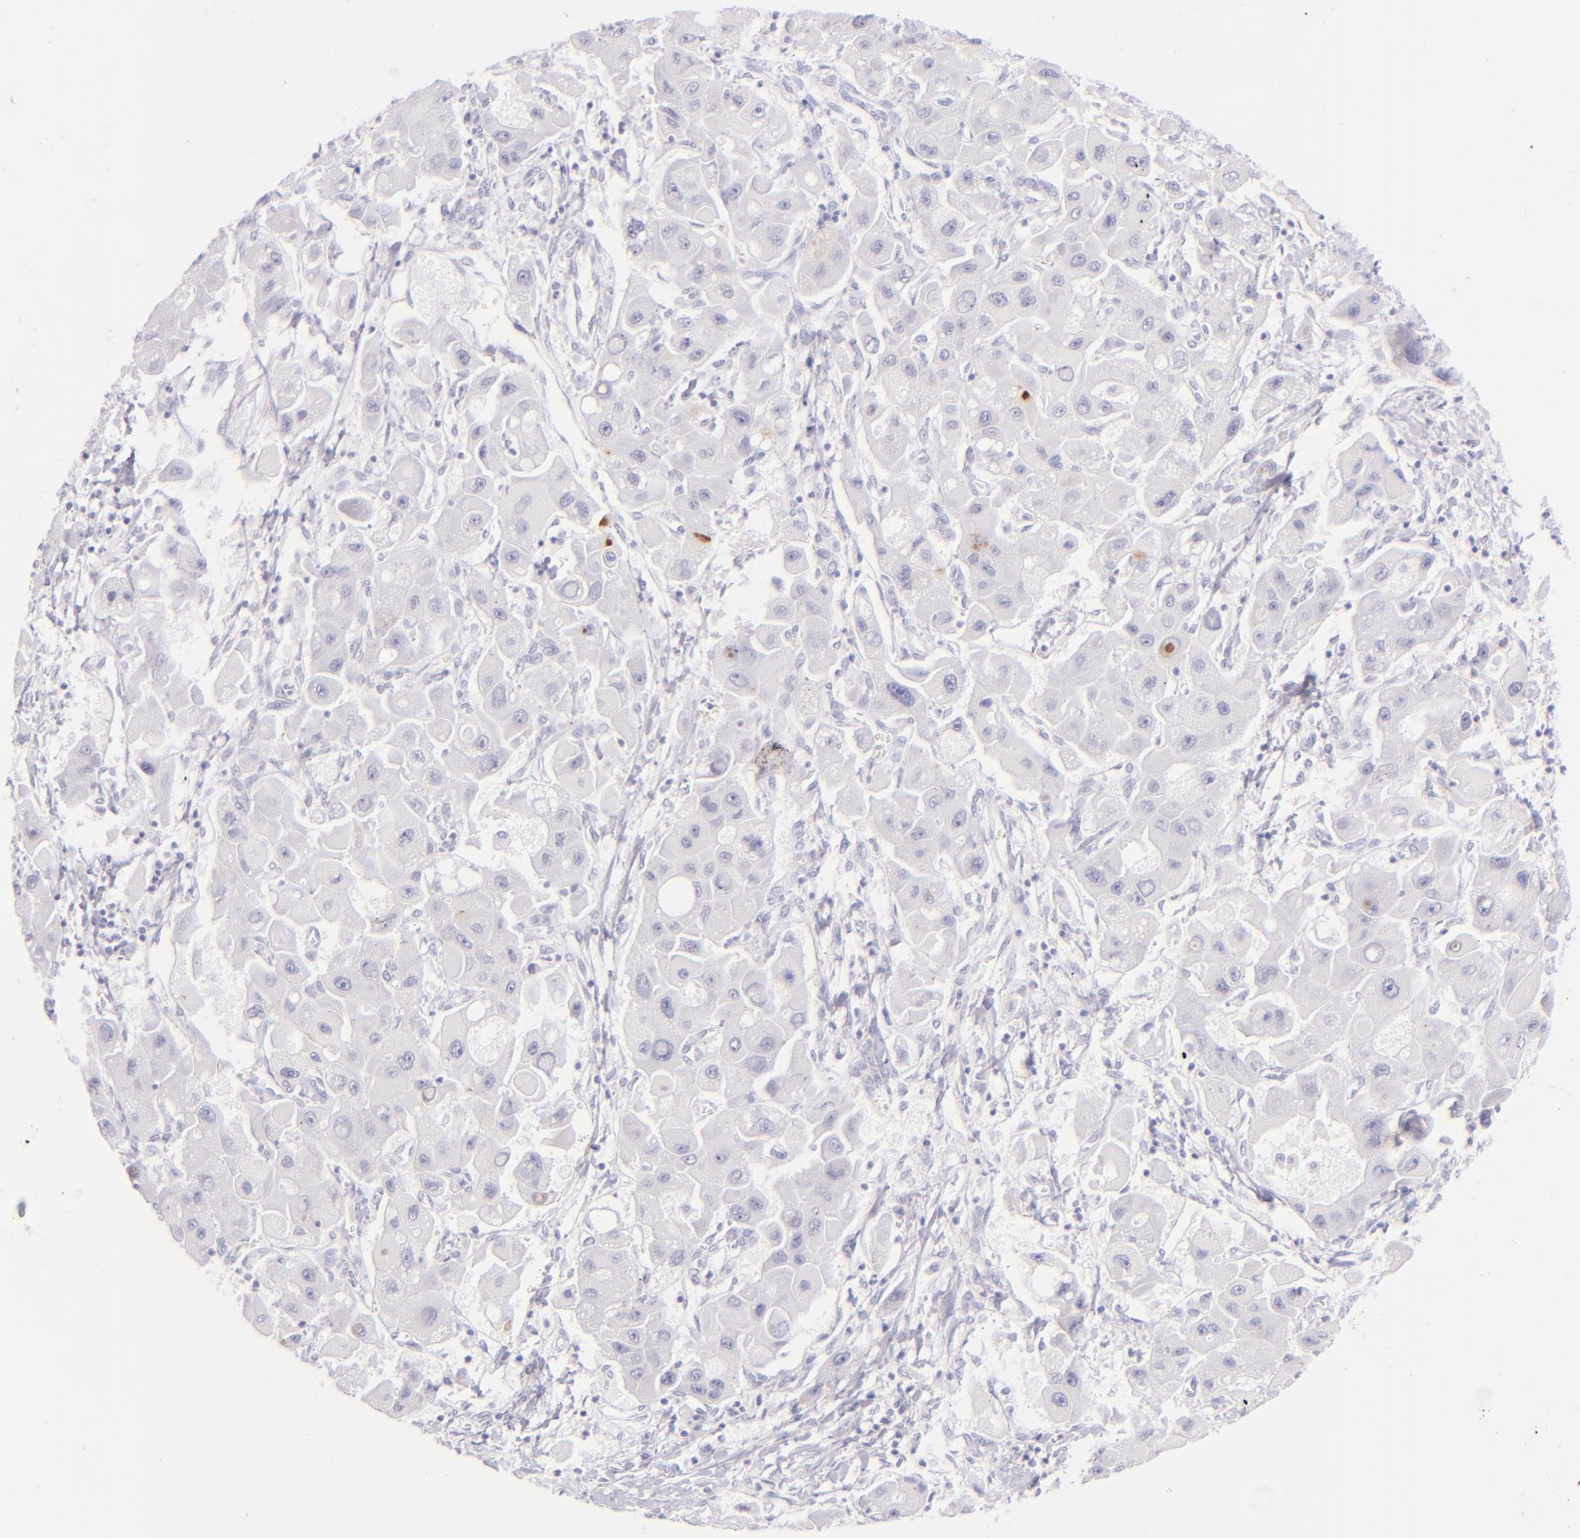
{"staining": {"intensity": "negative", "quantity": "none", "location": "none"}, "tissue": "liver cancer", "cell_type": "Tumor cells", "image_type": "cancer", "snomed": [{"axis": "morphology", "description": "Carcinoma, Hepatocellular, NOS"}, {"axis": "topography", "description": "Liver"}], "caption": "Immunohistochemistry image of neoplastic tissue: human liver cancer stained with DAB (3,3'-diaminobenzidine) demonstrates no significant protein expression in tumor cells.", "gene": "SDC1", "patient": {"sex": "male", "age": 24}}